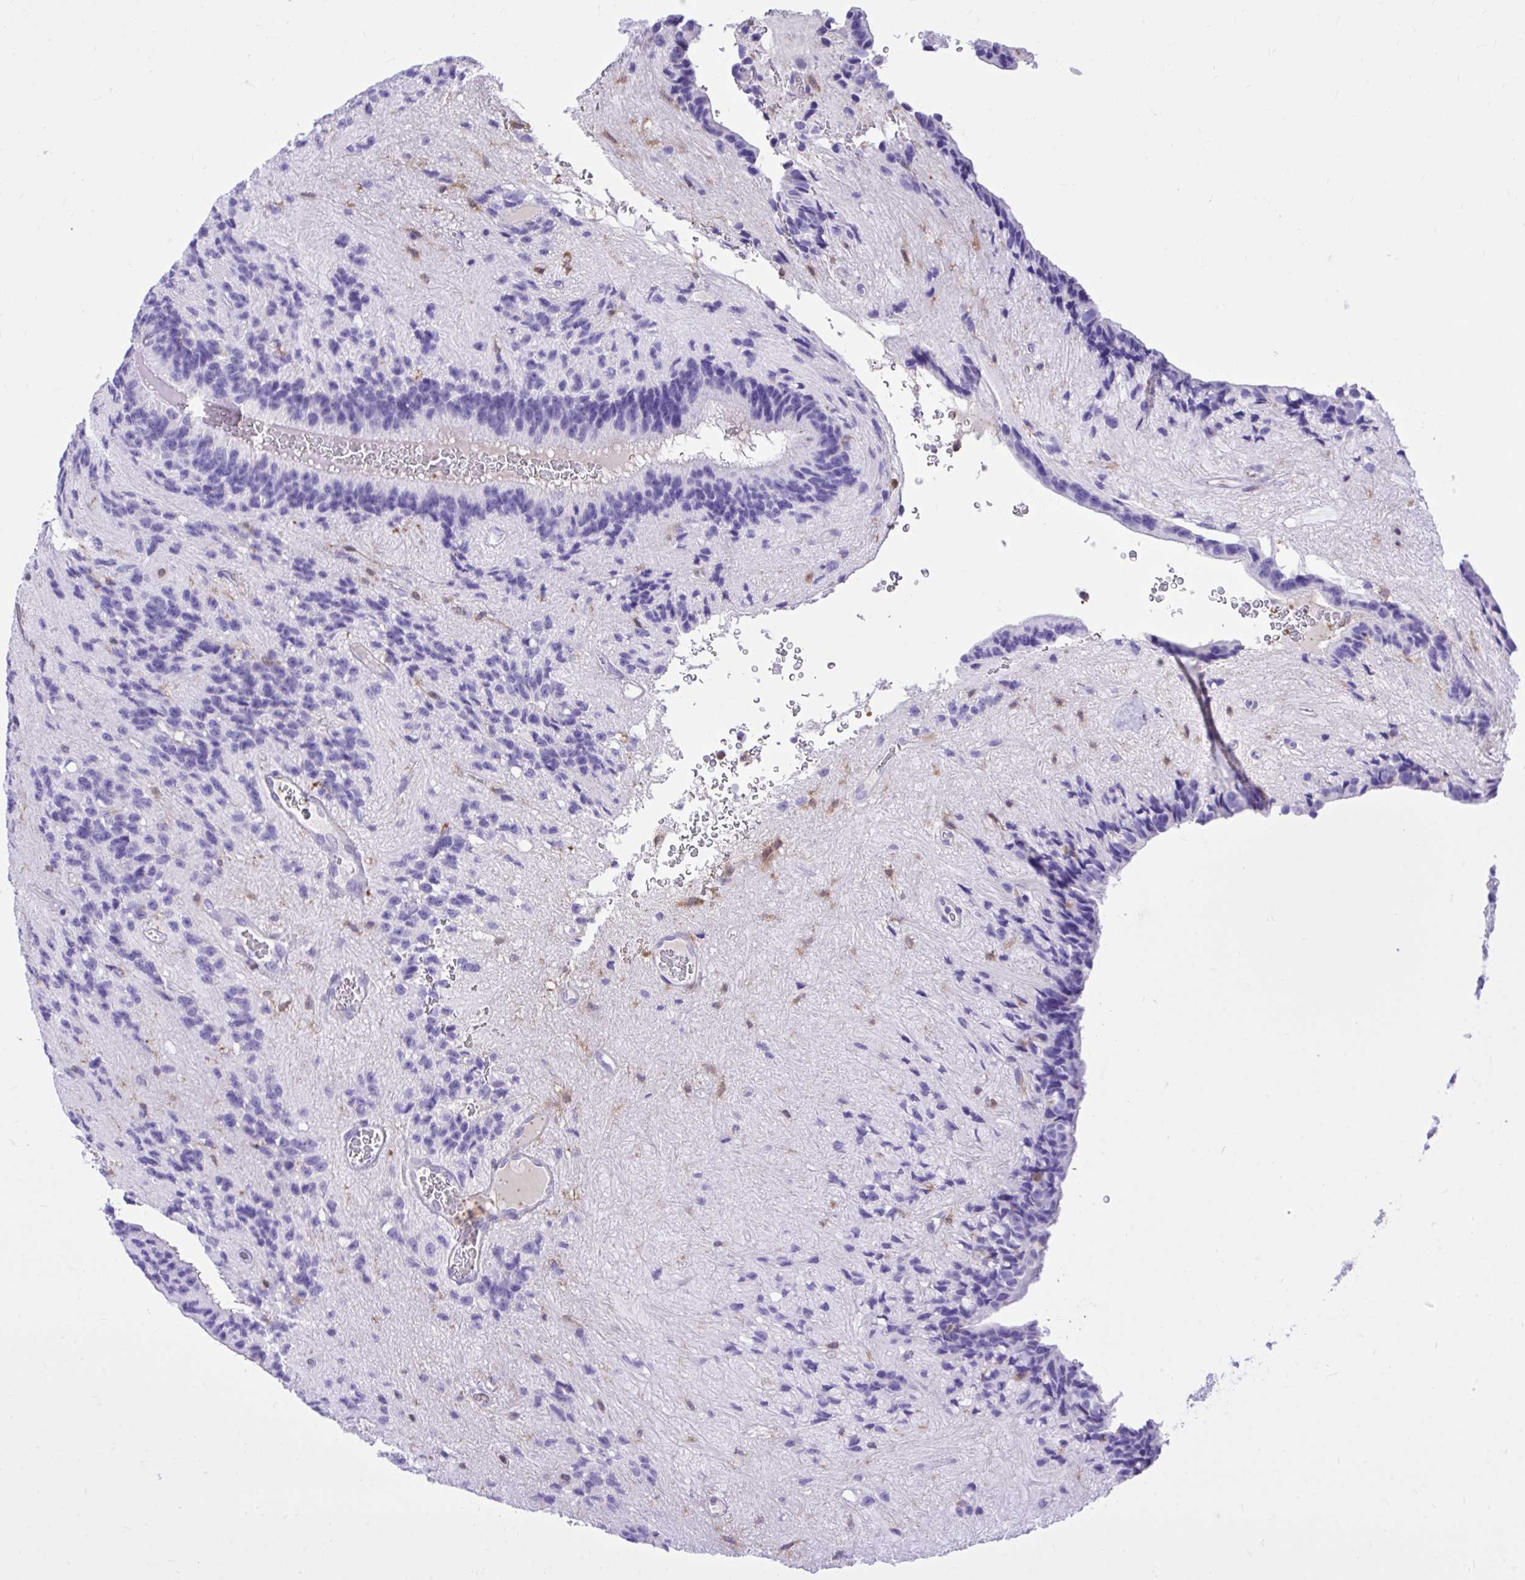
{"staining": {"intensity": "negative", "quantity": "none", "location": "none"}, "tissue": "glioma", "cell_type": "Tumor cells", "image_type": "cancer", "snomed": [{"axis": "morphology", "description": "Glioma, malignant, Low grade"}, {"axis": "topography", "description": "Brain"}], "caption": "Tumor cells are negative for protein expression in human glioma.", "gene": "TLR7", "patient": {"sex": "male", "age": 31}}